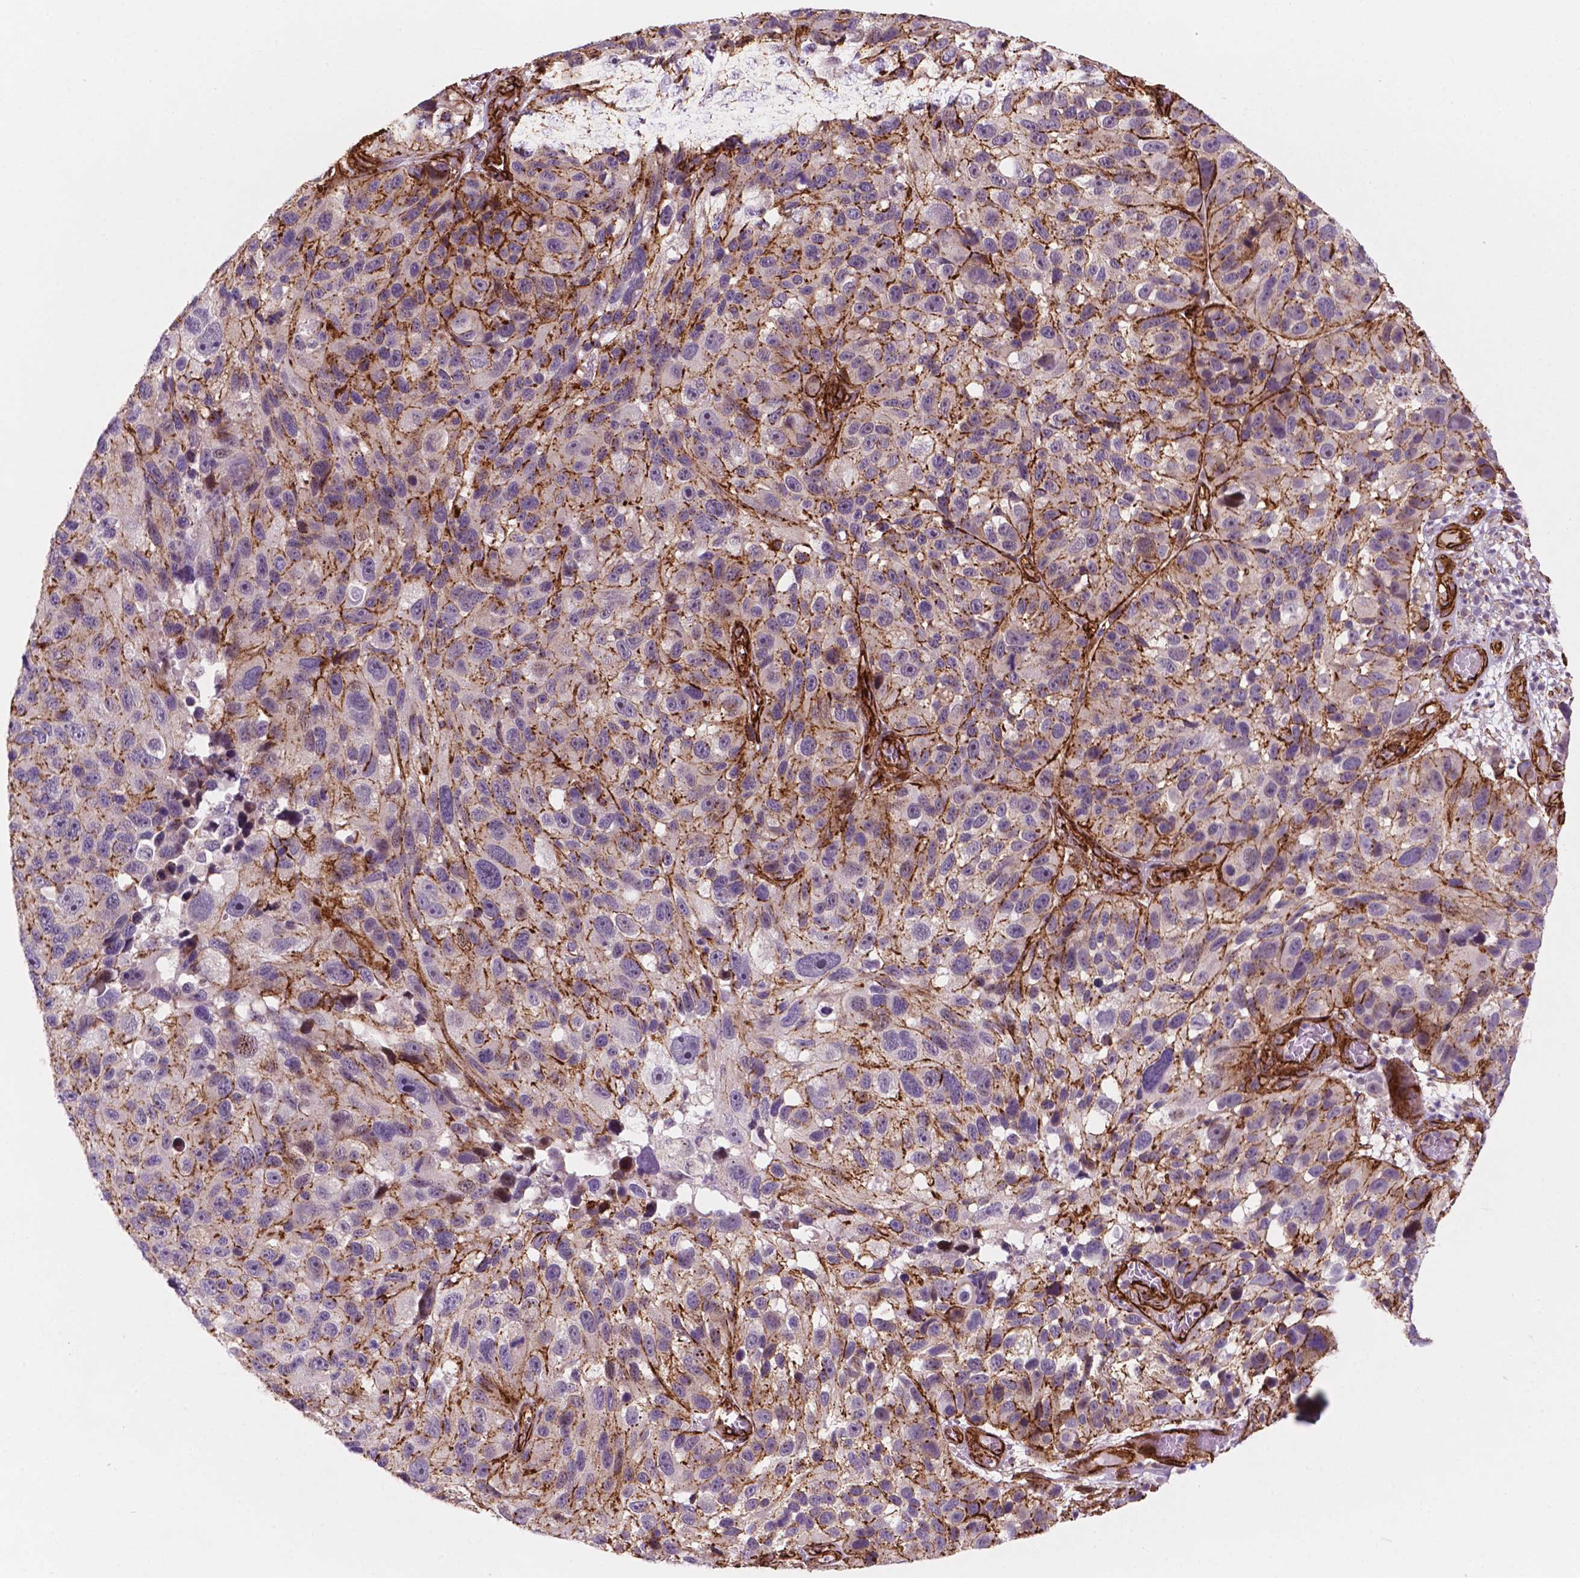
{"staining": {"intensity": "moderate", "quantity": "25%-75%", "location": "cytoplasmic/membranous"}, "tissue": "melanoma", "cell_type": "Tumor cells", "image_type": "cancer", "snomed": [{"axis": "morphology", "description": "Malignant melanoma, NOS"}, {"axis": "topography", "description": "Skin"}], "caption": "Human malignant melanoma stained with a protein marker demonstrates moderate staining in tumor cells.", "gene": "EGFL8", "patient": {"sex": "male", "age": 53}}